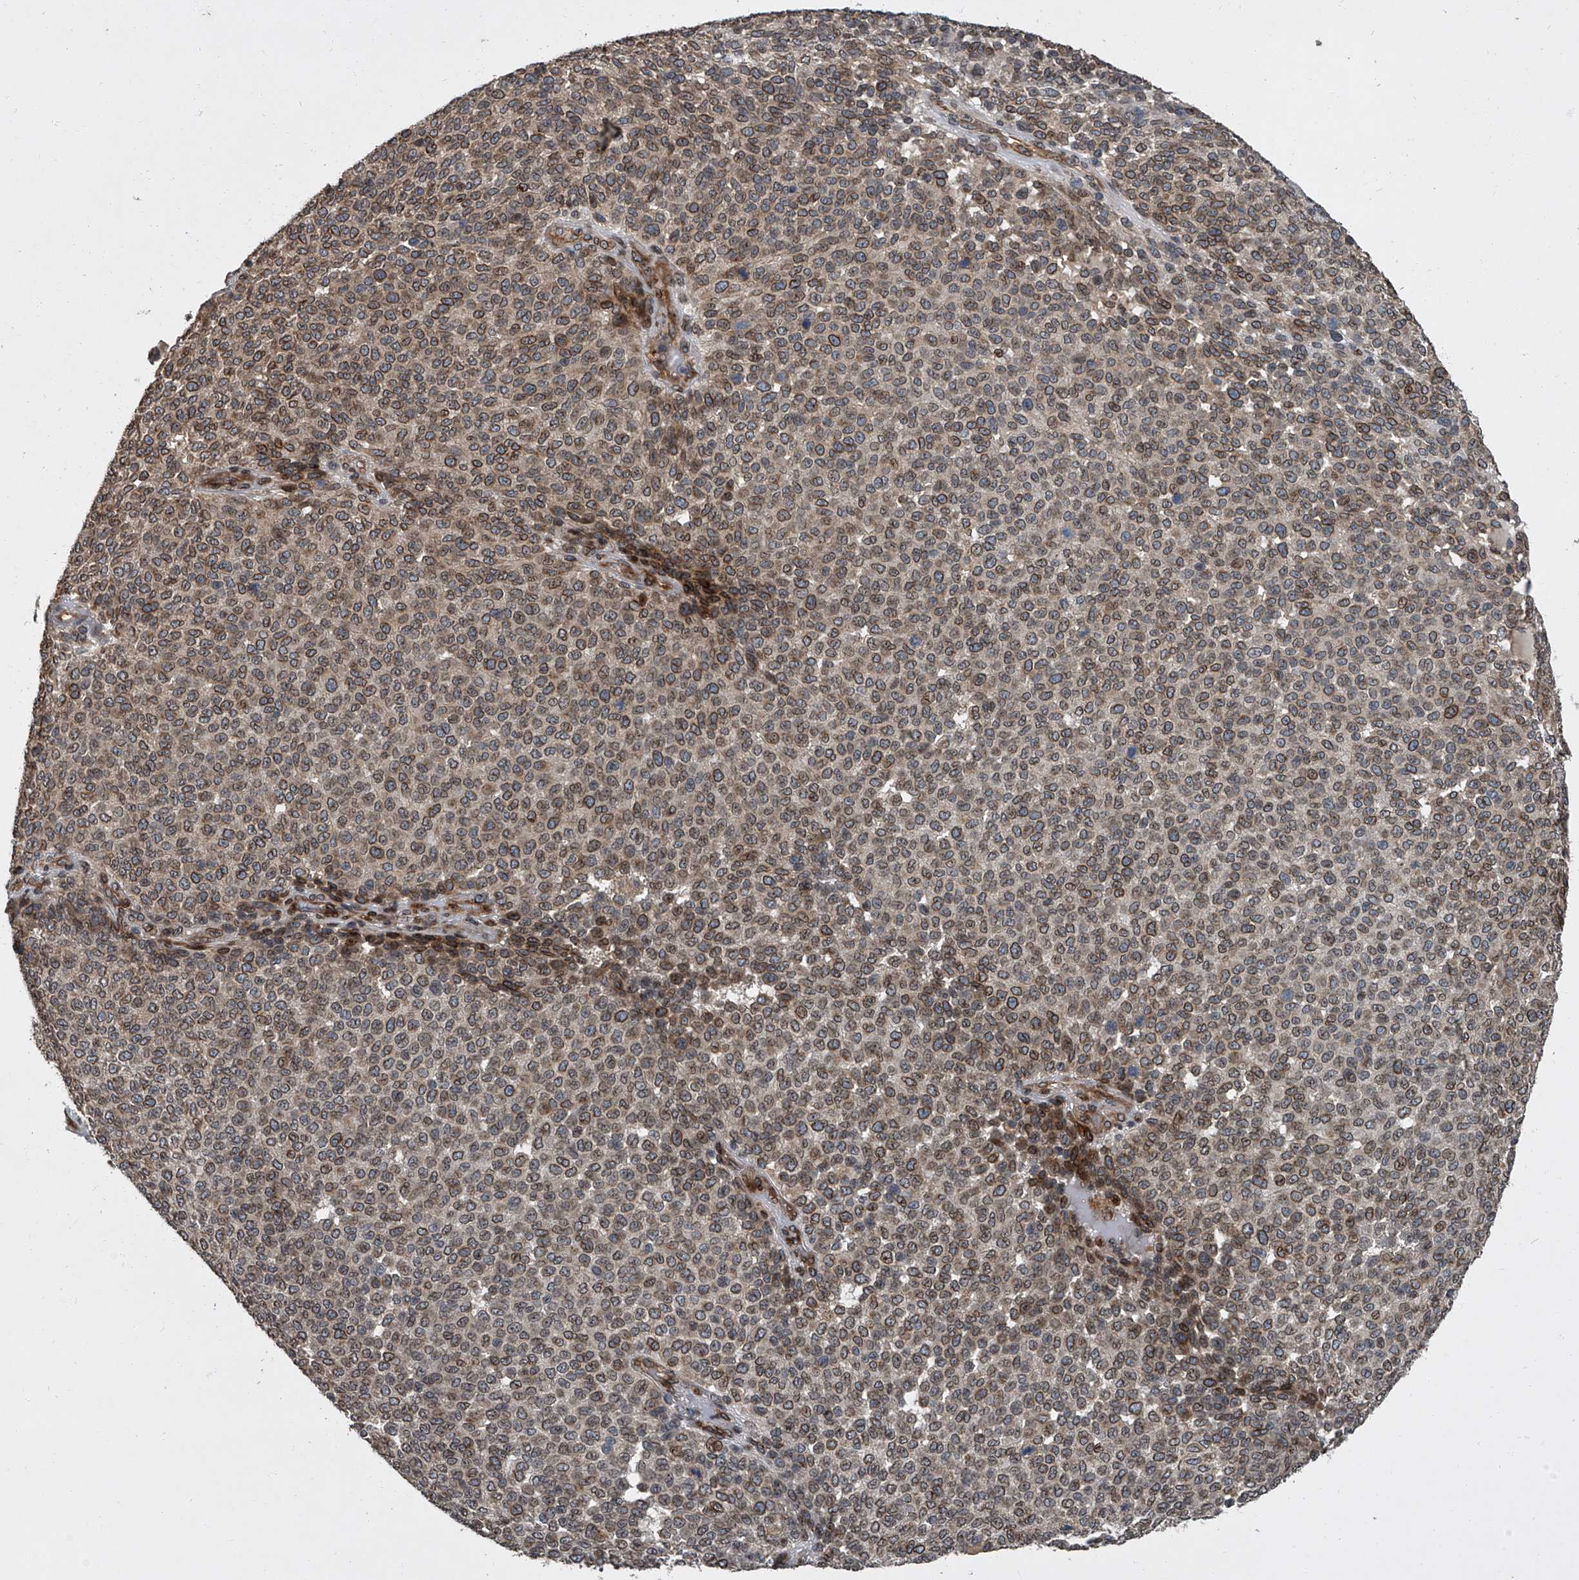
{"staining": {"intensity": "moderate", "quantity": ">75%", "location": "cytoplasmic/membranous,nuclear"}, "tissue": "melanoma", "cell_type": "Tumor cells", "image_type": "cancer", "snomed": [{"axis": "morphology", "description": "Malignant melanoma, NOS"}, {"axis": "topography", "description": "Skin"}], "caption": "A brown stain highlights moderate cytoplasmic/membranous and nuclear staining of a protein in melanoma tumor cells.", "gene": "LRRC8C", "patient": {"sex": "male", "age": 49}}